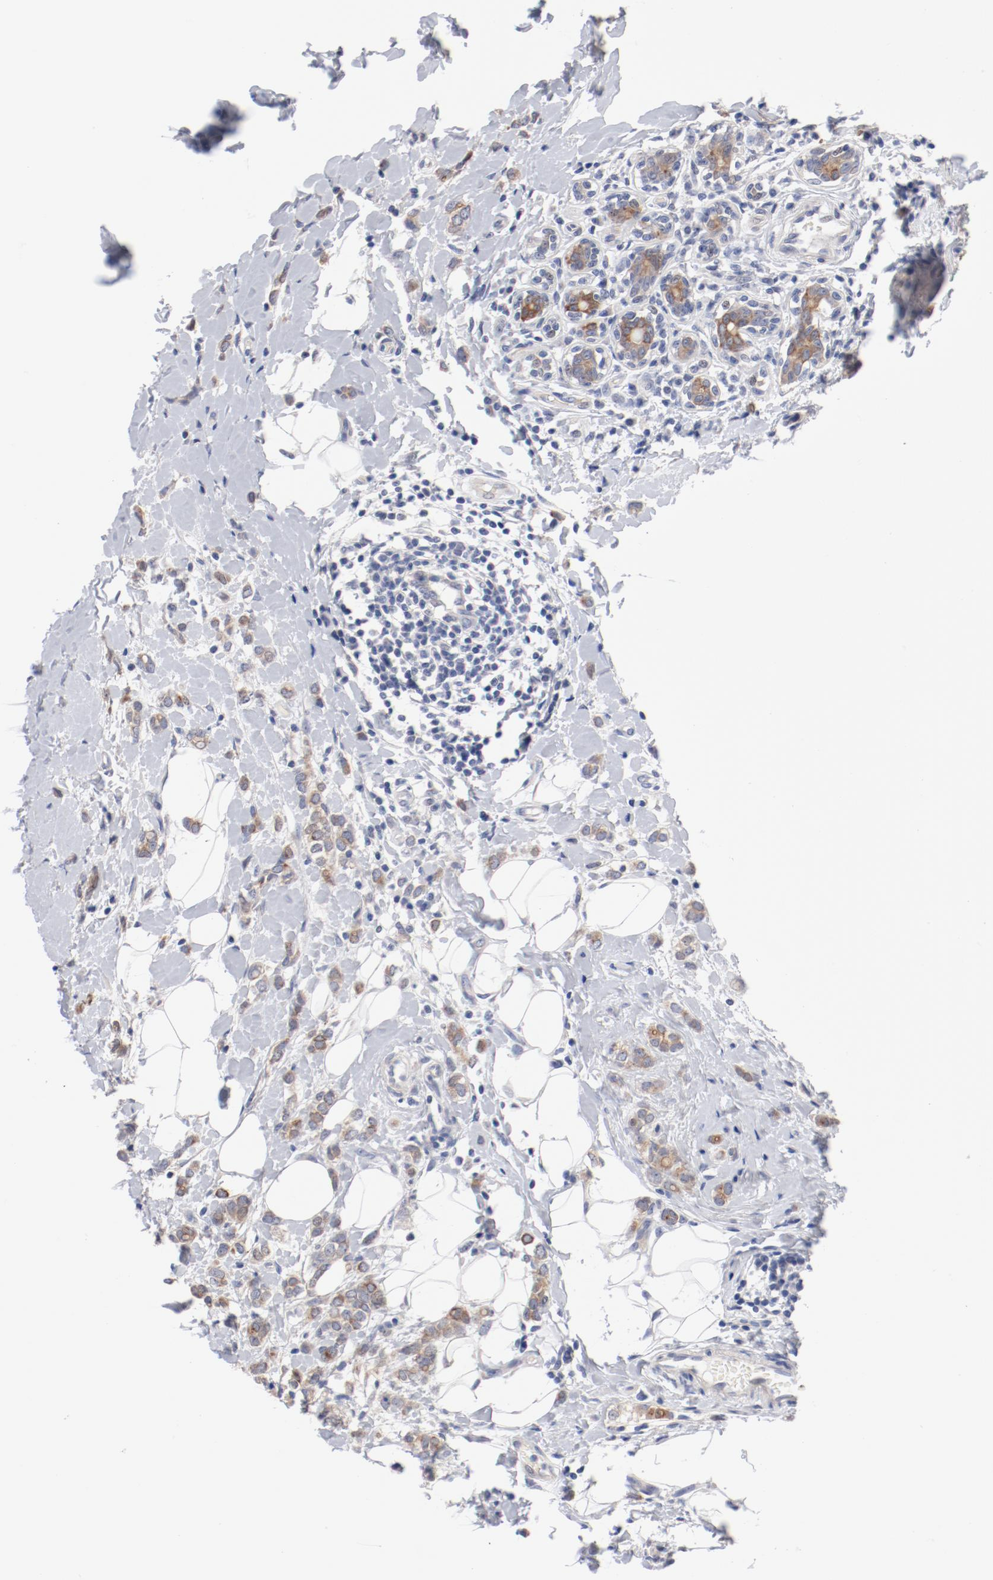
{"staining": {"intensity": "moderate", "quantity": ">75%", "location": "cytoplasmic/membranous"}, "tissue": "breast cancer", "cell_type": "Tumor cells", "image_type": "cancer", "snomed": [{"axis": "morphology", "description": "Normal tissue, NOS"}, {"axis": "morphology", "description": "Lobular carcinoma"}, {"axis": "topography", "description": "Breast"}], "caption": "Immunohistochemistry (IHC) histopathology image of neoplastic tissue: lobular carcinoma (breast) stained using immunohistochemistry (IHC) demonstrates medium levels of moderate protein expression localized specifically in the cytoplasmic/membranous of tumor cells, appearing as a cytoplasmic/membranous brown color.", "gene": "GPR143", "patient": {"sex": "female", "age": 47}}